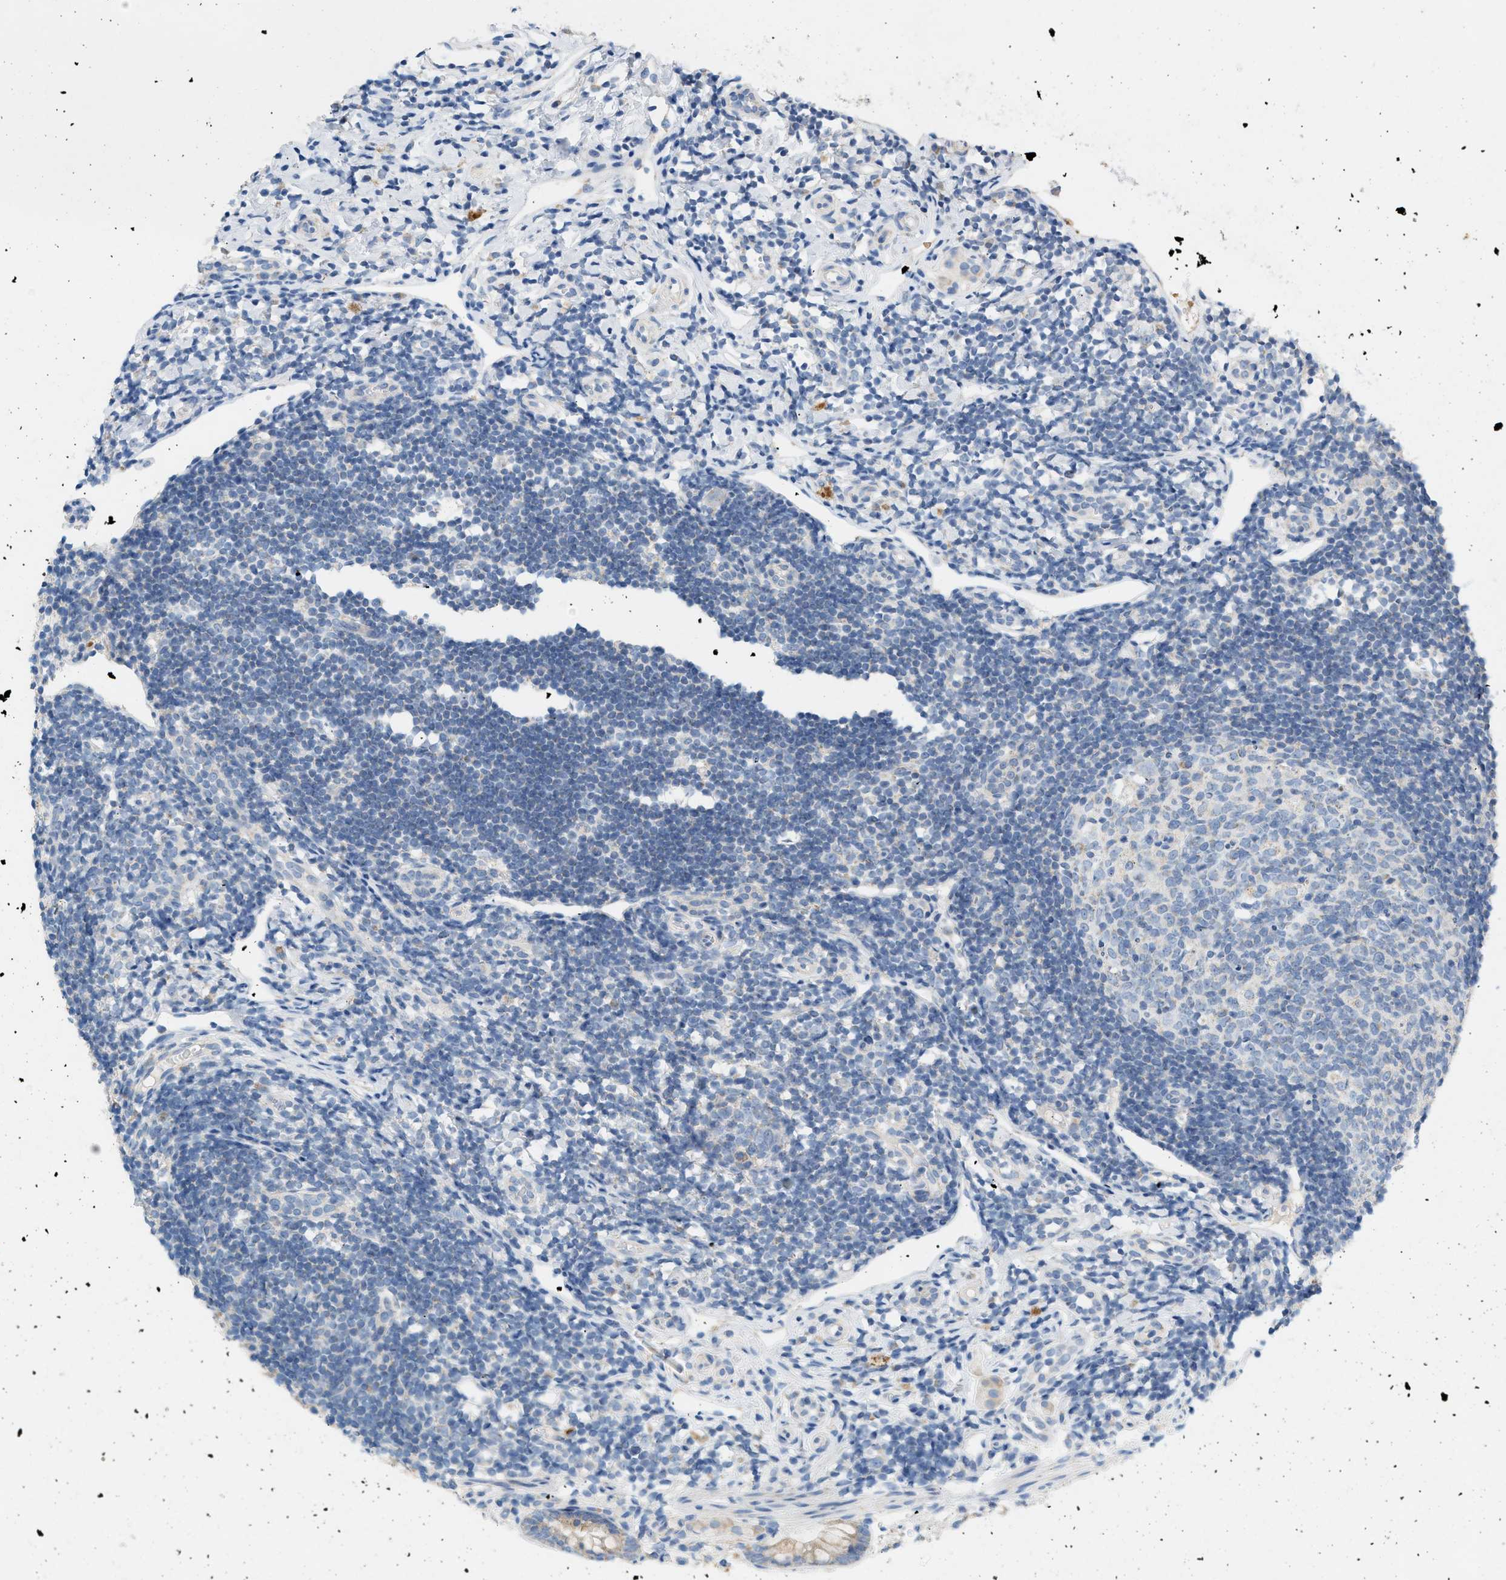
{"staining": {"intensity": "moderate", "quantity": ">75%", "location": "cytoplasmic/membranous"}, "tissue": "appendix", "cell_type": "Glandular cells", "image_type": "normal", "snomed": [{"axis": "morphology", "description": "Normal tissue, NOS"}, {"axis": "topography", "description": "Appendix"}], "caption": "Appendix stained with IHC demonstrates moderate cytoplasmic/membranous expression in approximately >75% of glandular cells.", "gene": "NDUFS8", "patient": {"sex": "female", "age": 20}}